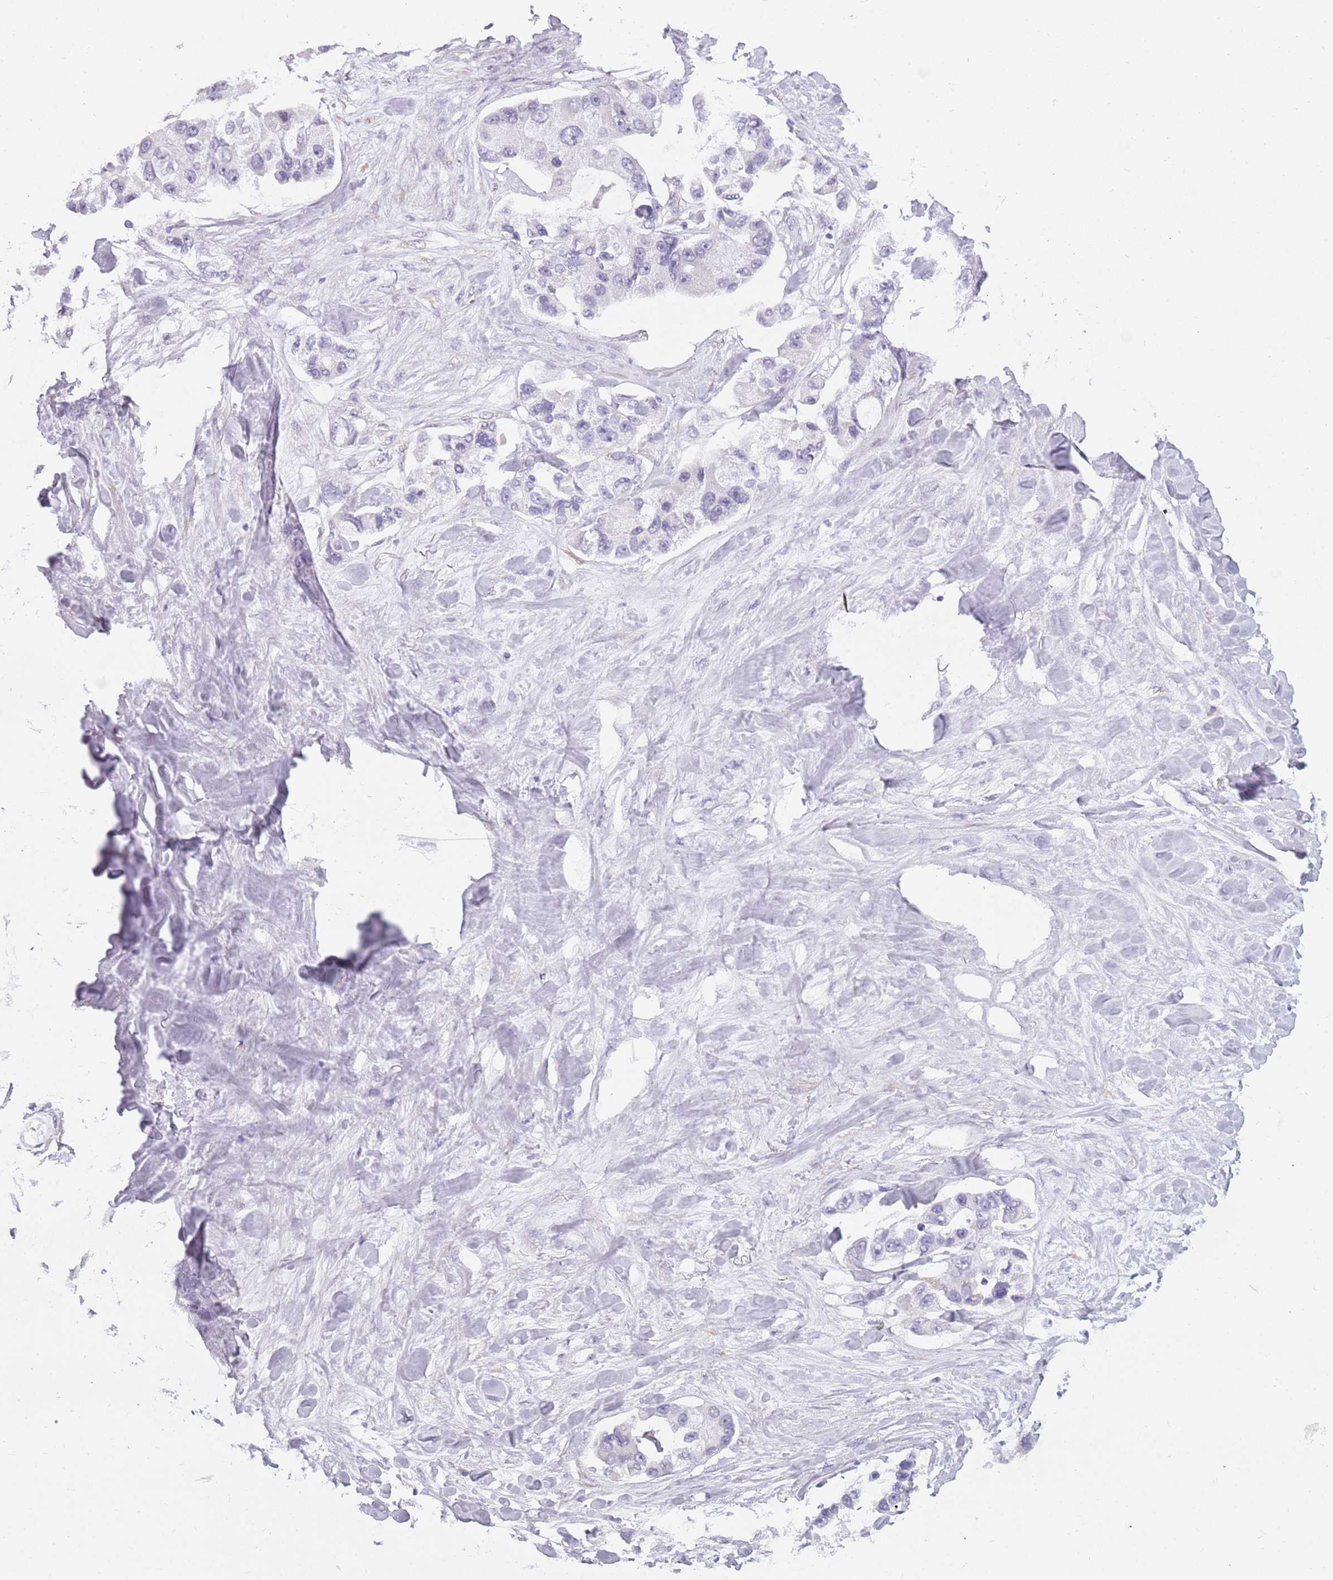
{"staining": {"intensity": "negative", "quantity": "none", "location": "none"}, "tissue": "lung cancer", "cell_type": "Tumor cells", "image_type": "cancer", "snomed": [{"axis": "morphology", "description": "Adenocarcinoma, NOS"}, {"axis": "topography", "description": "Lung"}], "caption": "This is an IHC histopathology image of human adenocarcinoma (lung). There is no staining in tumor cells.", "gene": "DDX4", "patient": {"sex": "female", "age": 54}}